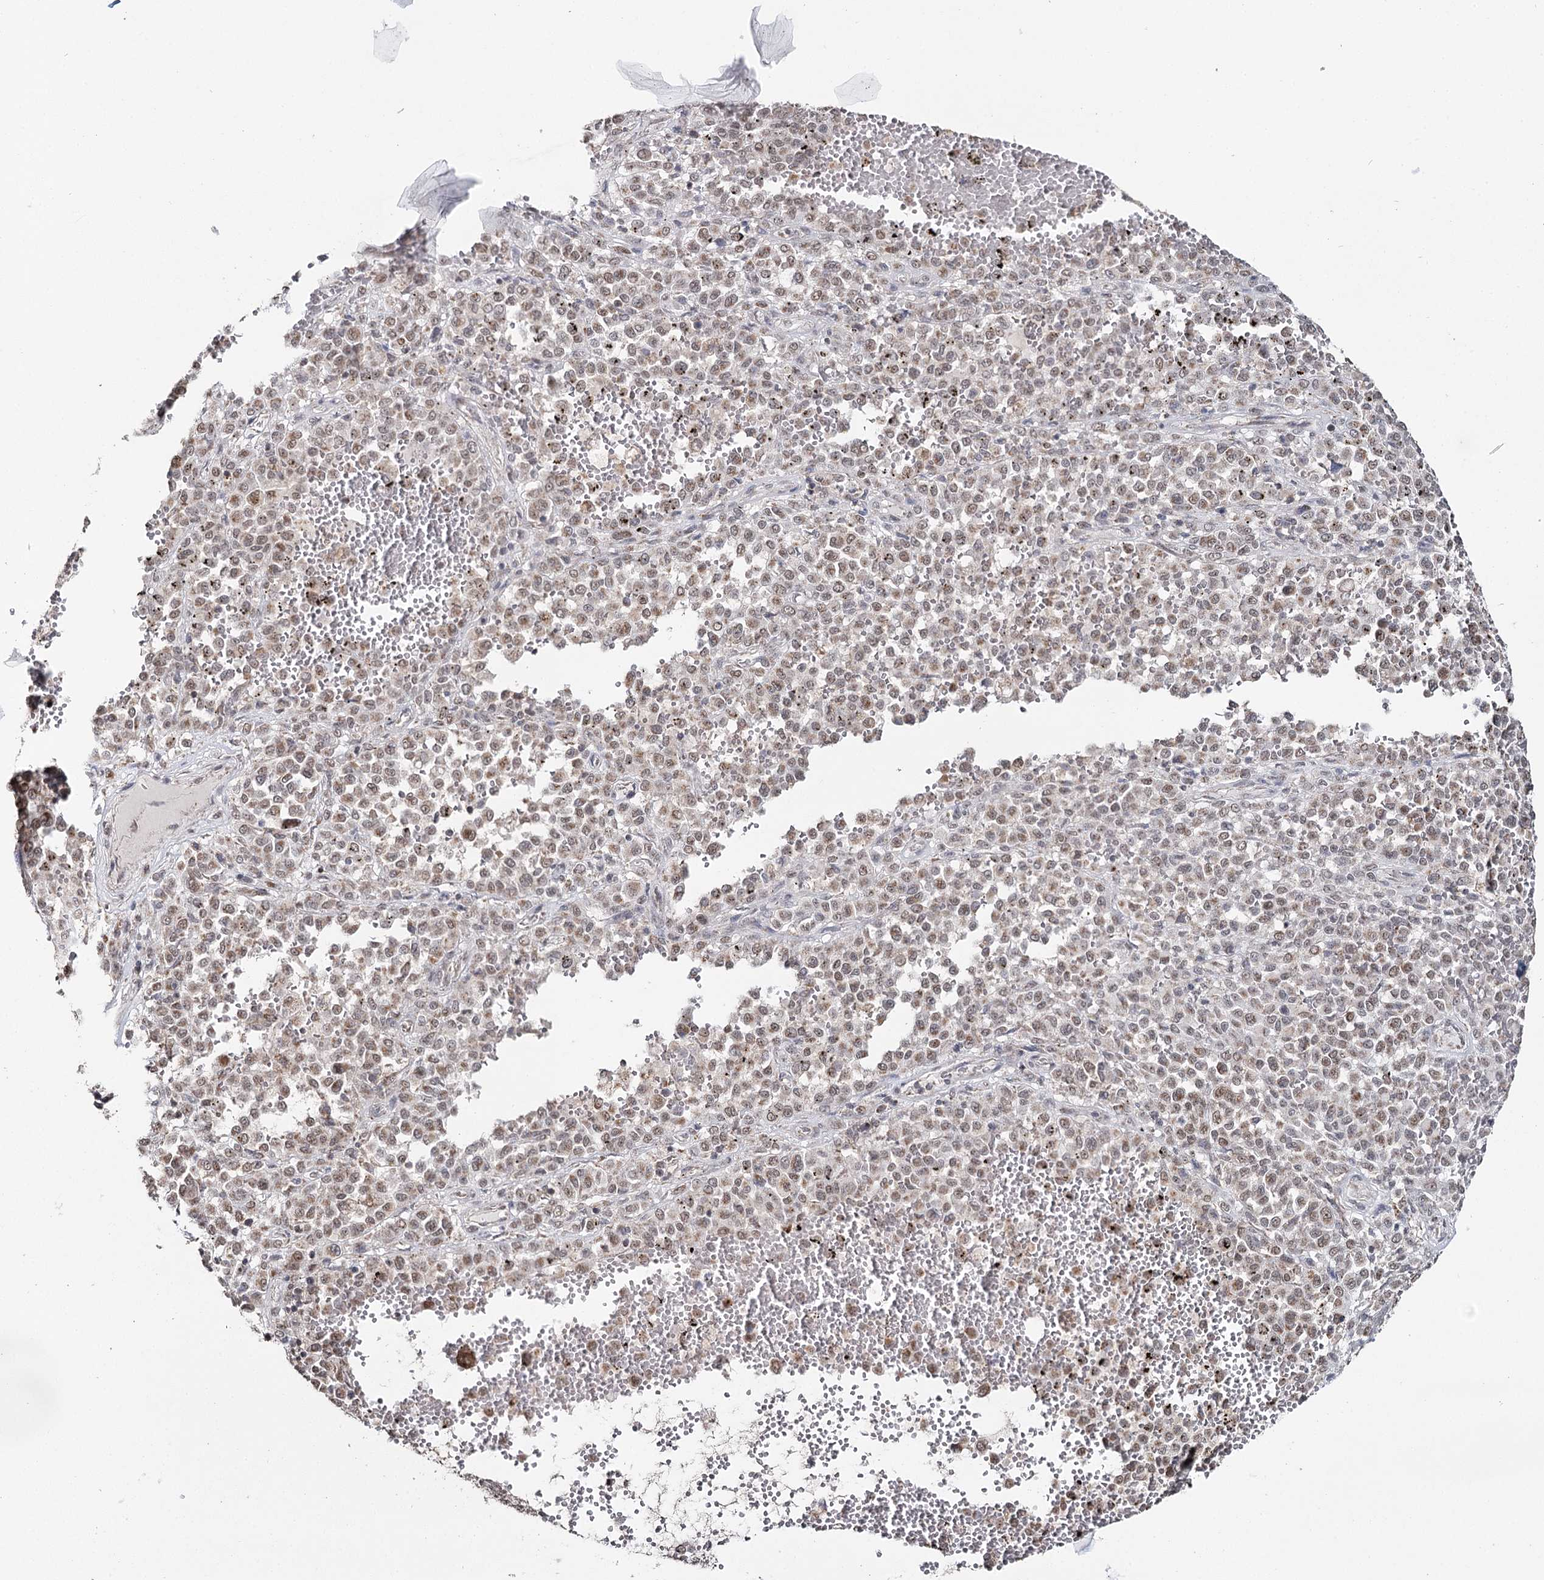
{"staining": {"intensity": "weak", "quantity": ">75%", "location": "cytoplasmic/membranous,nuclear"}, "tissue": "melanoma", "cell_type": "Tumor cells", "image_type": "cancer", "snomed": [{"axis": "morphology", "description": "Malignant melanoma, Metastatic site"}, {"axis": "topography", "description": "Pancreas"}], "caption": "The photomicrograph shows immunohistochemical staining of melanoma. There is weak cytoplasmic/membranous and nuclear positivity is present in approximately >75% of tumor cells. (DAB IHC, brown staining for protein, blue staining for nuclei).", "gene": "PDHX", "patient": {"sex": "female", "age": 30}}